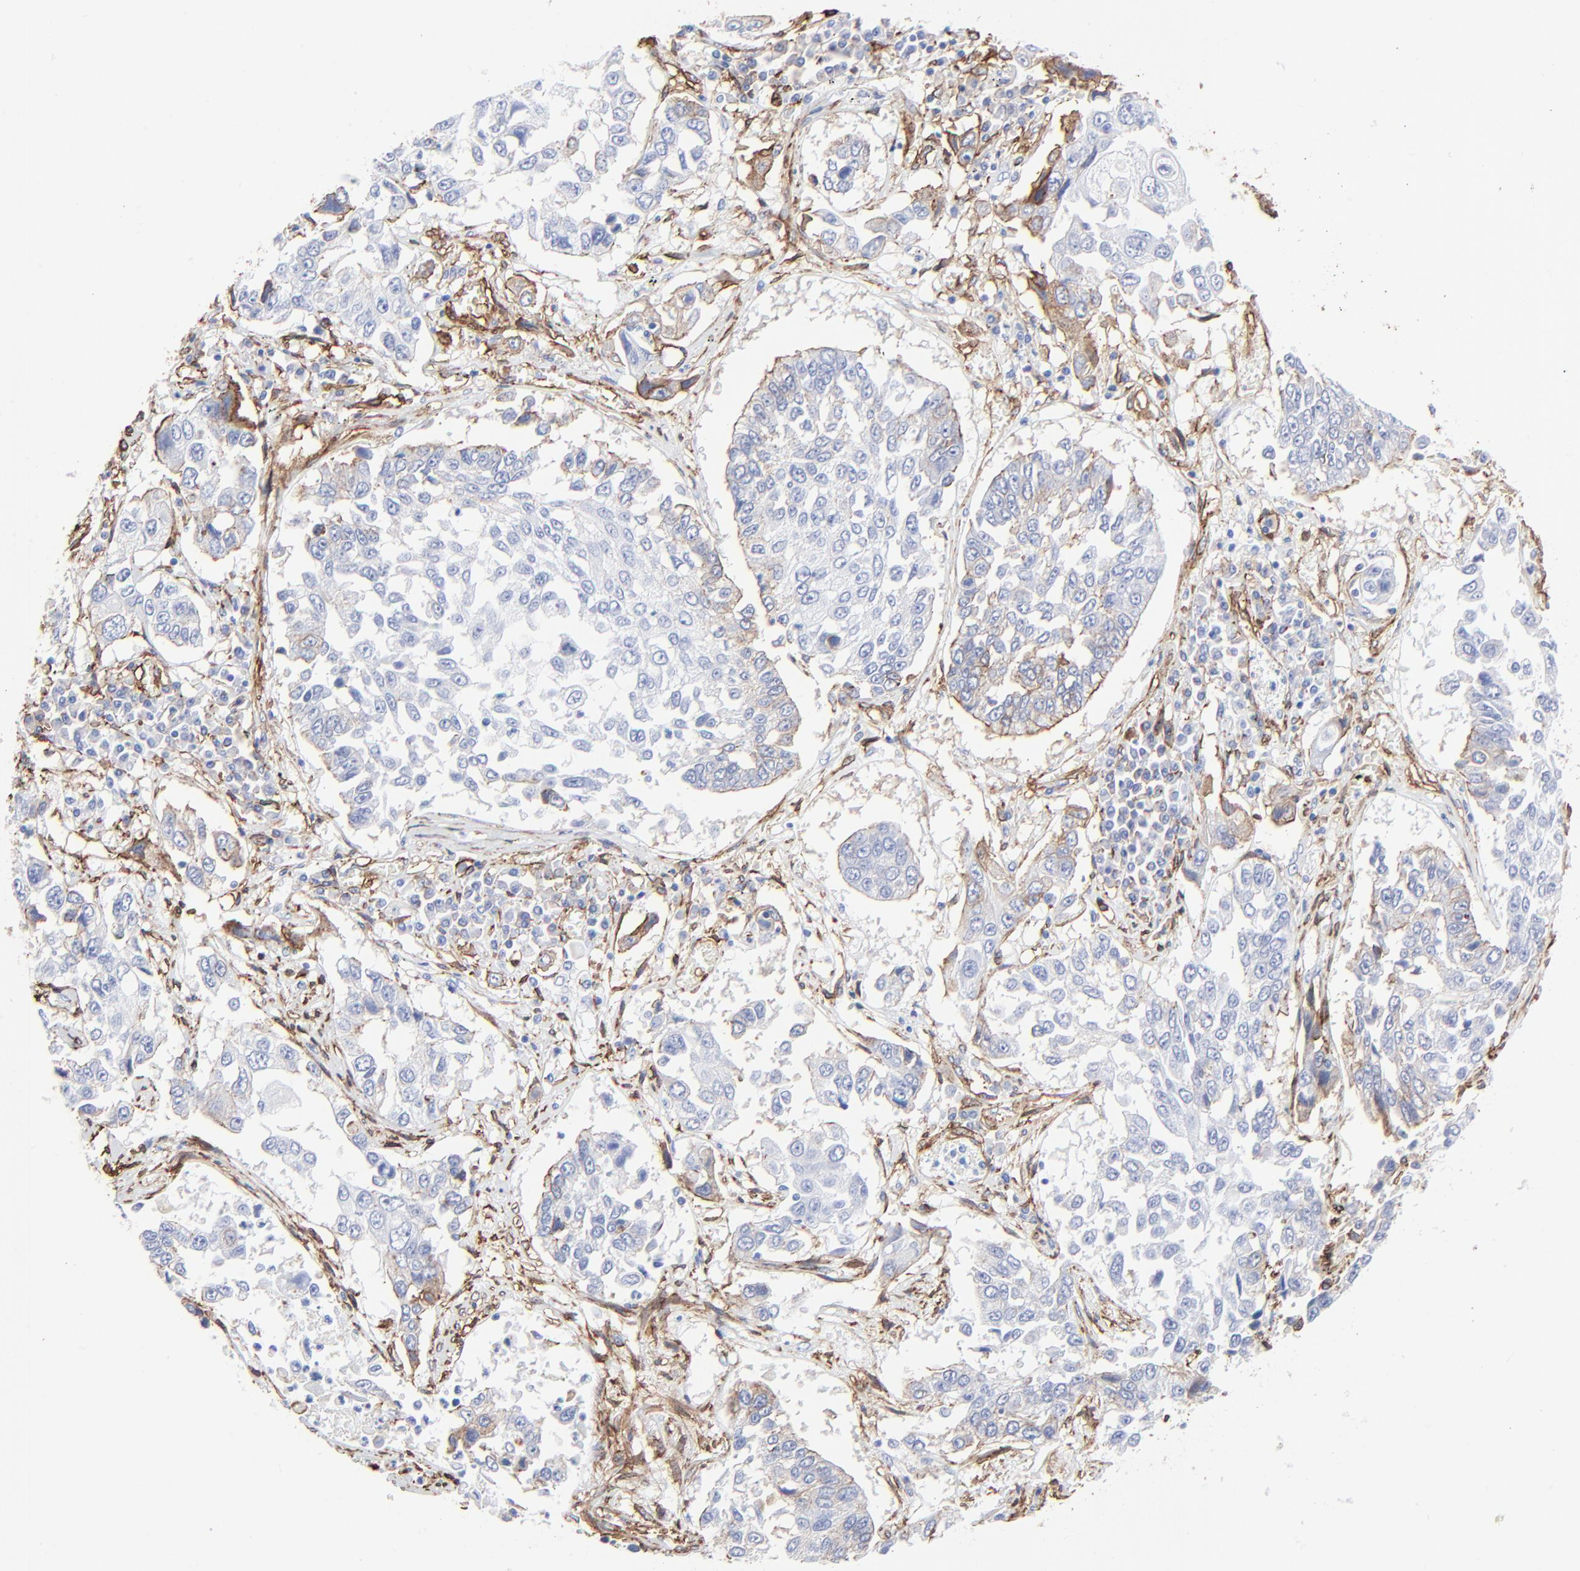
{"staining": {"intensity": "negative", "quantity": "none", "location": "none"}, "tissue": "lung cancer", "cell_type": "Tumor cells", "image_type": "cancer", "snomed": [{"axis": "morphology", "description": "Squamous cell carcinoma, NOS"}, {"axis": "topography", "description": "Lung"}], "caption": "Immunohistochemistry of lung cancer (squamous cell carcinoma) exhibits no expression in tumor cells. (Brightfield microscopy of DAB immunohistochemistry (IHC) at high magnification).", "gene": "CAV1", "patient": {"sex": "male", "age": 71}}